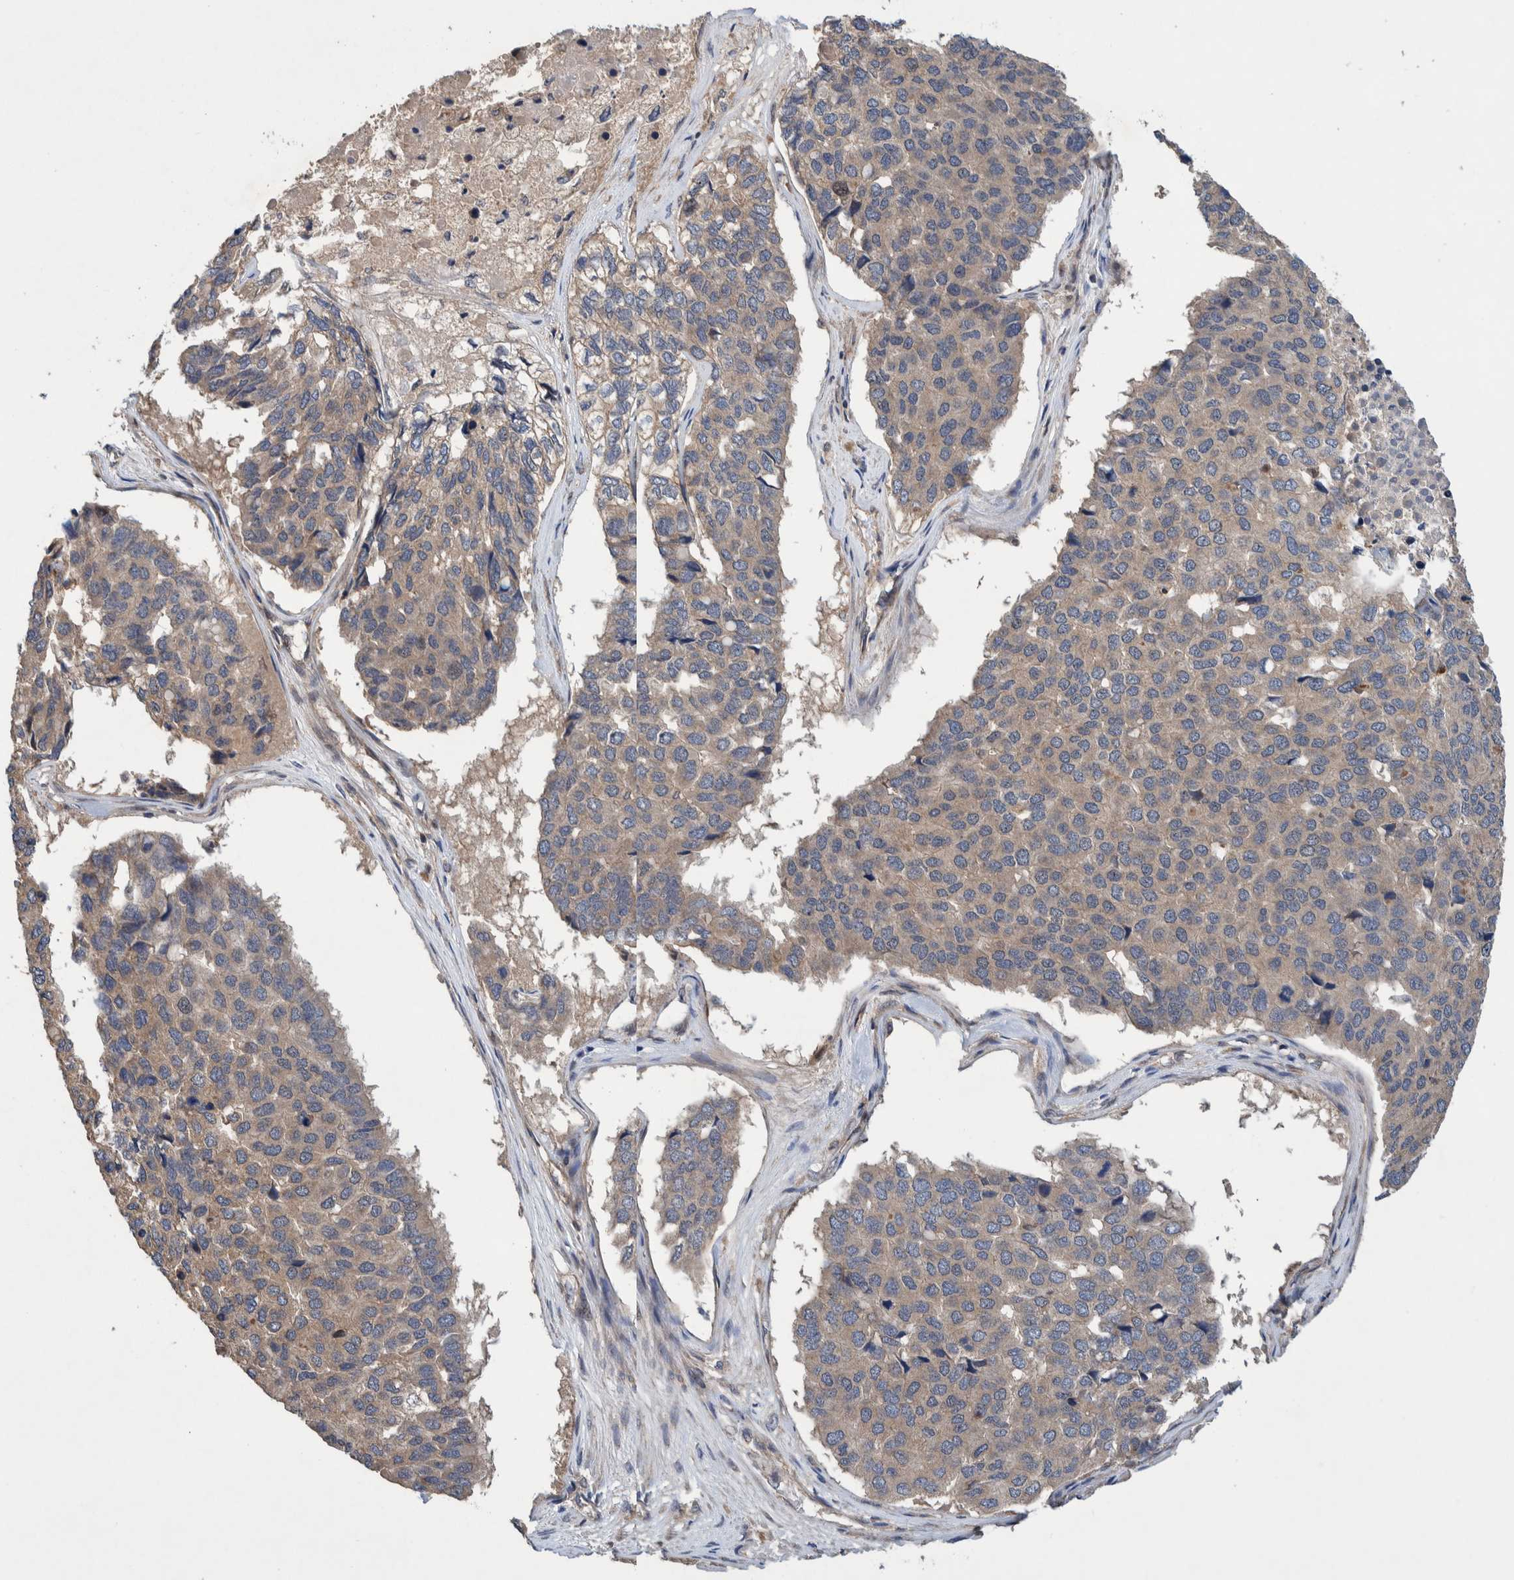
{"staining": {"intensity": "weak", "quantity": "<25%", "location": "cytoplasmic/membranous"}, "tissue": "pancreatic cancer", "cell_type": "Tumor cells", "image_type": "cancer", "snomed": [{"axis": "morphology", "description": "Adenocarcinoma, NOS"}, {"axis": "topography", "description": "Pancreas"}], "caption": "High power microscopy histopathology image of an immunohistochemistry image of pancreatic adenocarcinoma, revealing no significant expression in tumor cells.", "gene": "PIK3R6", "patient": {"sex": "male", "age": 50}}